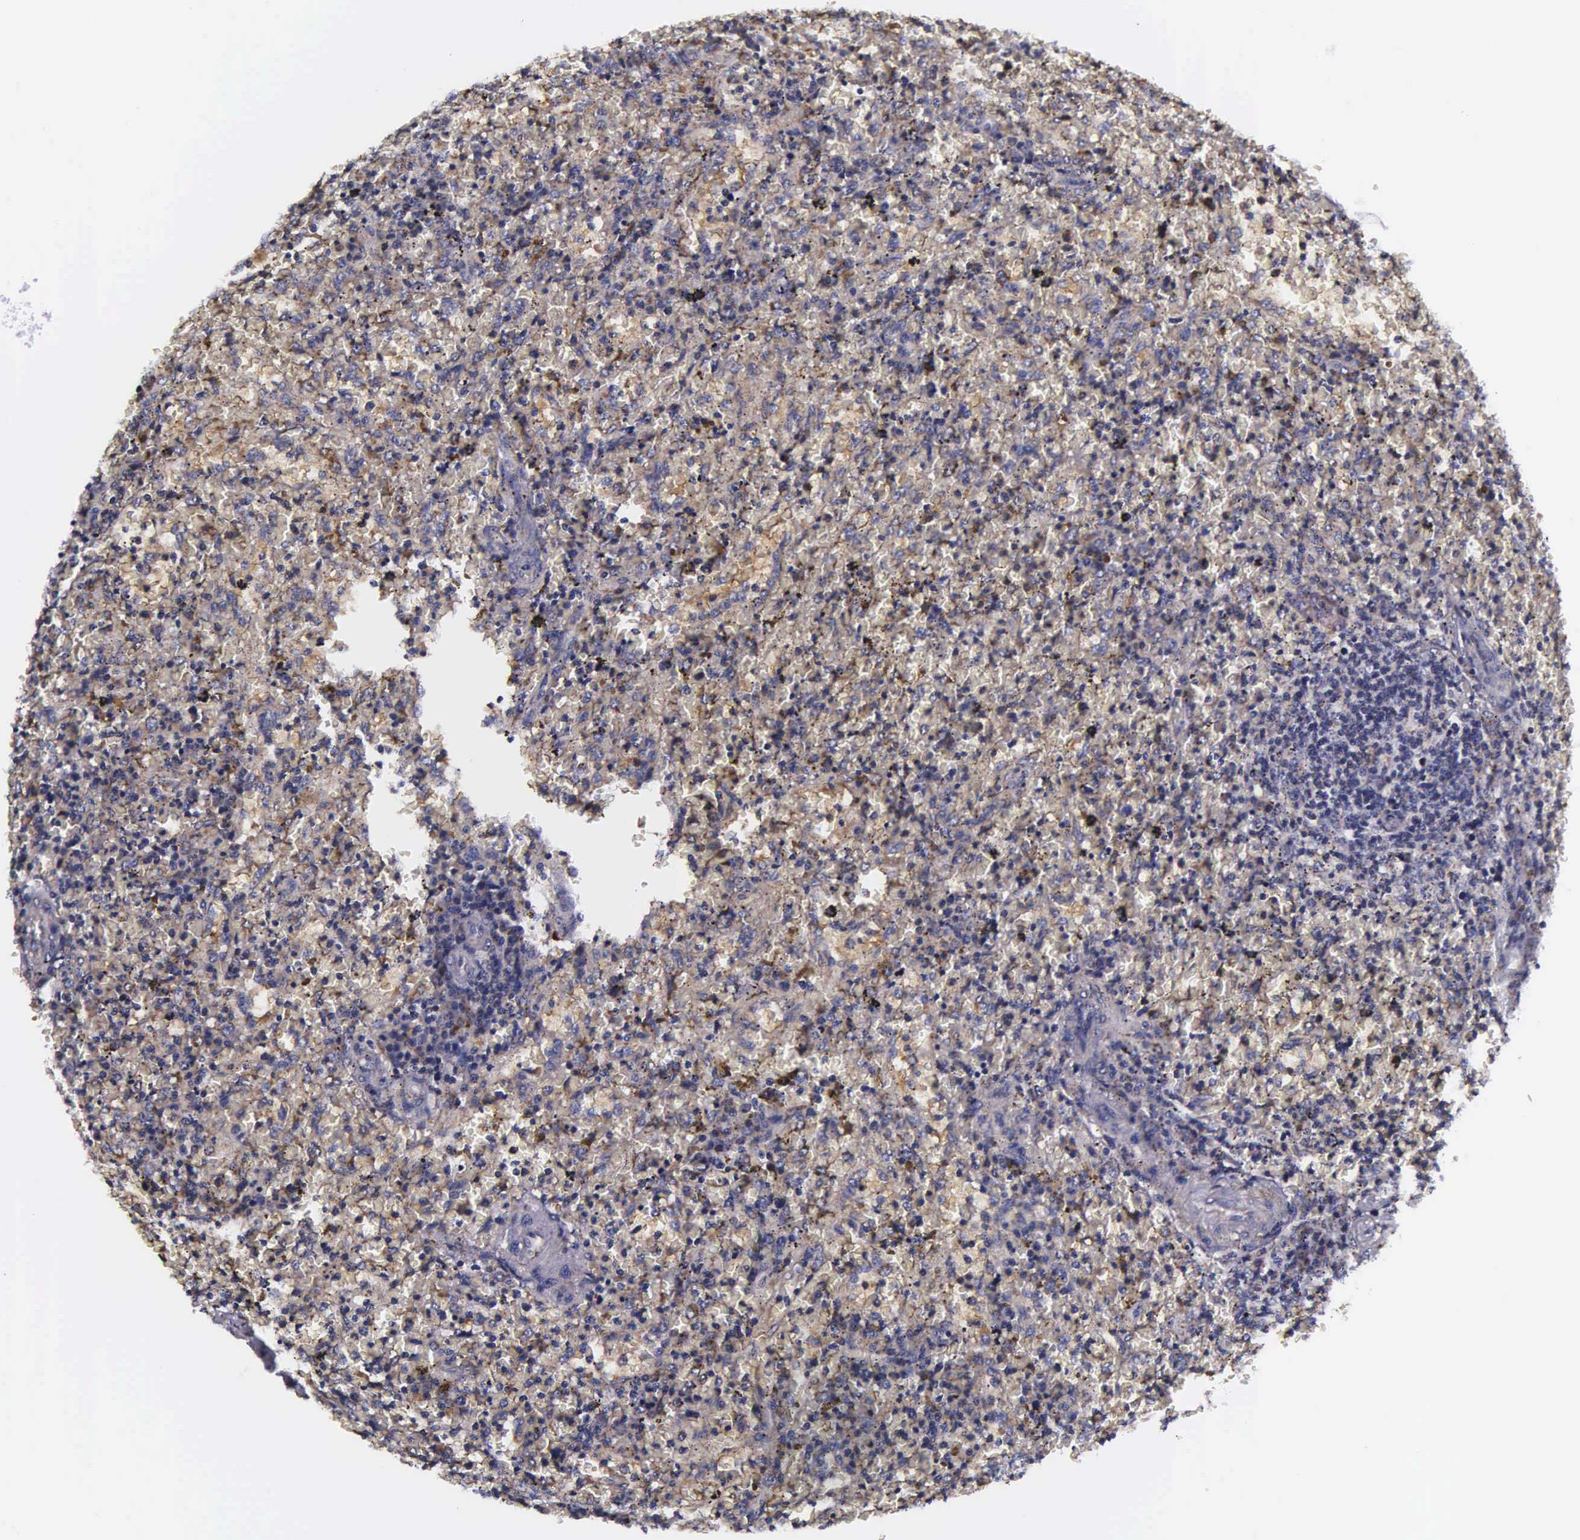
{"staining": {"intensity": "negative", "quantity": "none", "location": "none"}, "tissue": "lymphoma", "cell_type": "Tumor cells", "image_type": "cancer", "snomed": [{"axis": "morphology", "description": "Malignant lymphoma, non-Hodgkin's type, High grade"}, {"axis": "topography", "description": "Spleen"}, {"axis": "topography", "description": "Lymph node"}], "caption": "DAB immunohistochemical staining of human lymphoma reveals no significant staining in tumor cells.", "gene": "PSMA3", "patient": {"sex": "female", "age": 70}}